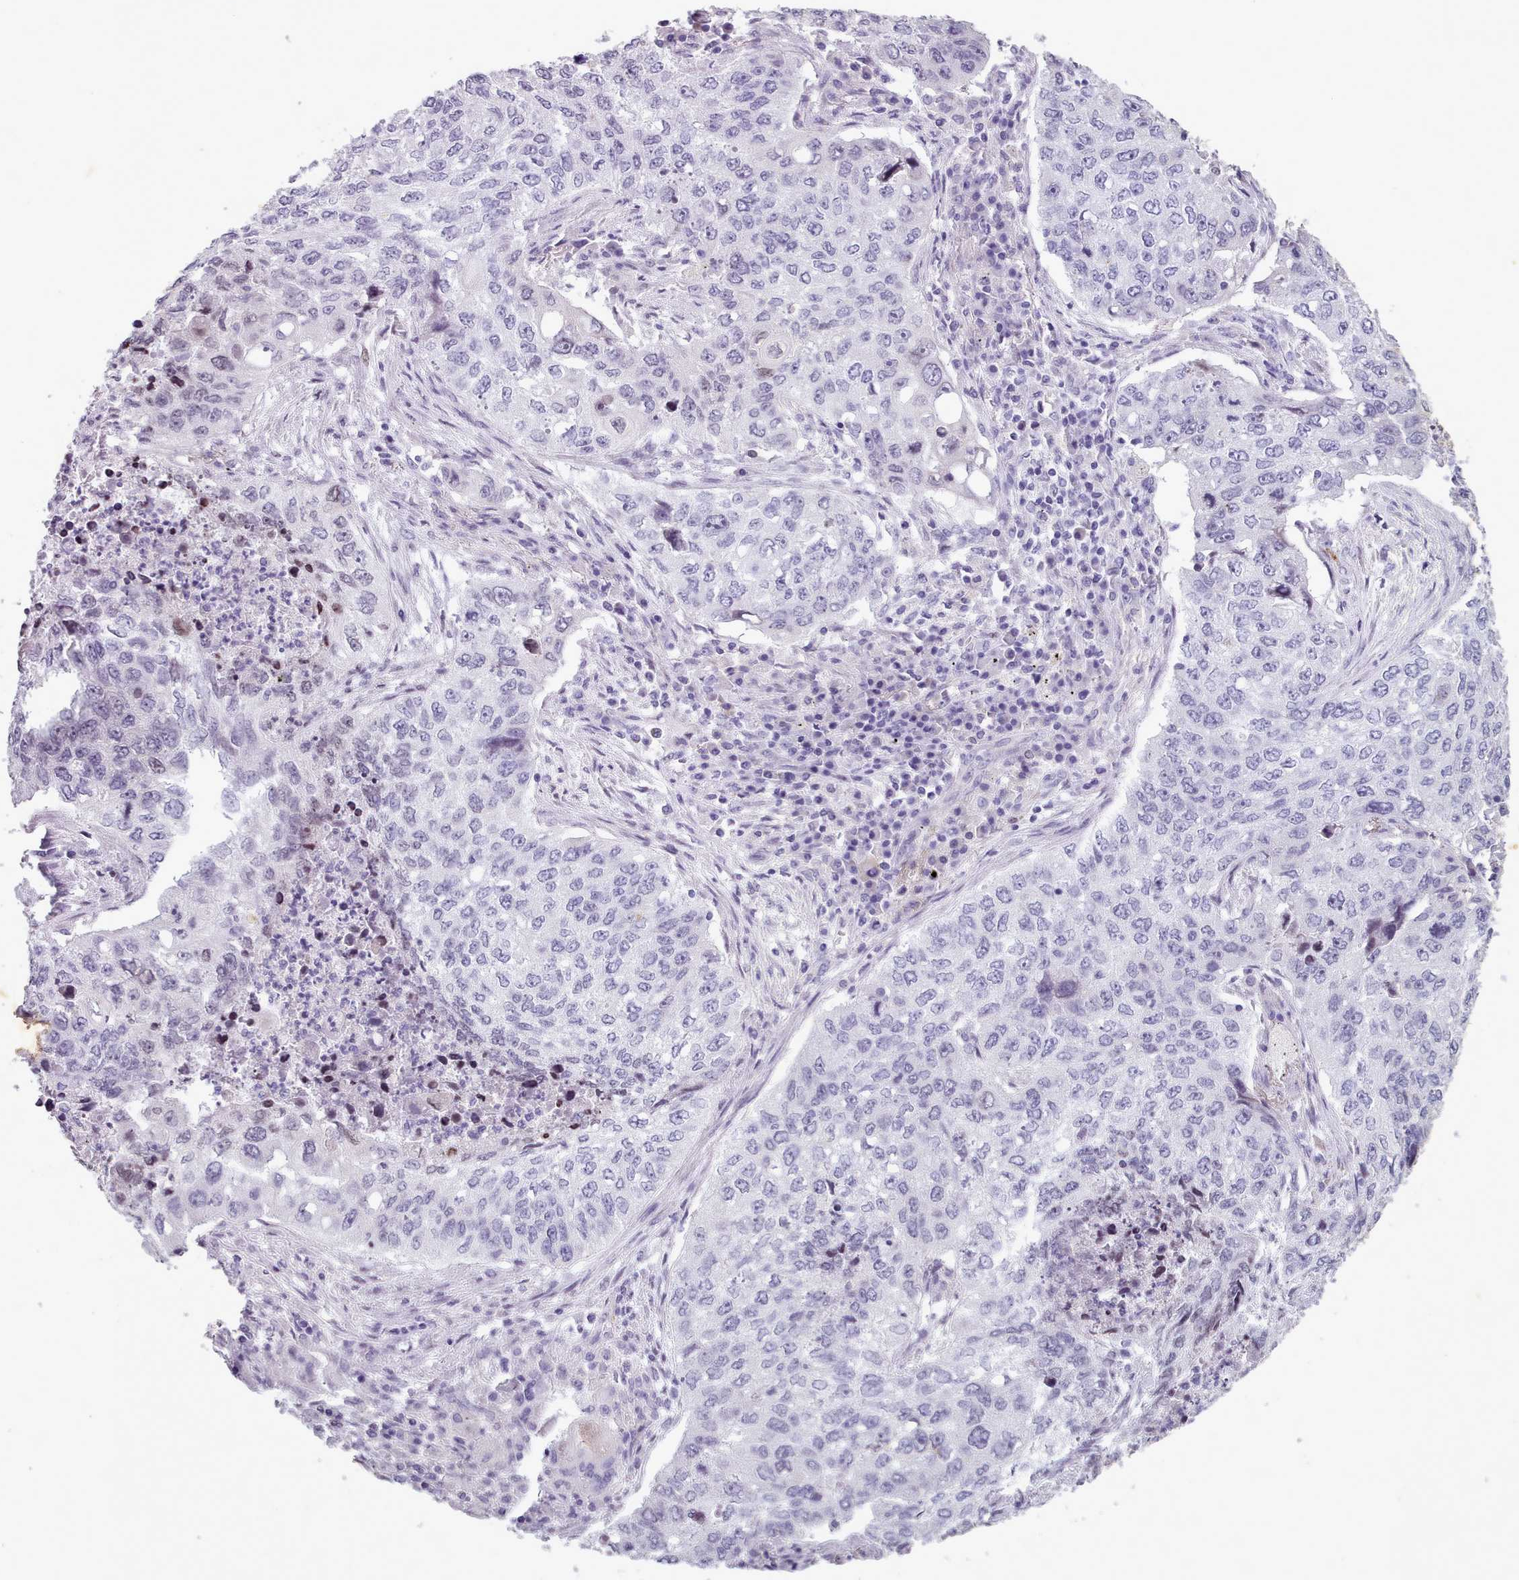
{"staining": {"intensity": "negative", "quantity": "none", "location": "none"}, "tissue": "lung cancer", "cell_type": "Tumor cells", "image_type": "cancer", "snomed": [{"axis": "morphology", "description": "Squamous cell carcinoma, NOS"}, {"axis": "topography", "description": "Lung"}], "caption": "Immunohistochemistry of human squamous cell carcinoma (lung) reveals no staining in tumor cells. (DAB (3,3'-diaminobenzidine) immunohistochemistry (IHC), high magnification).", "gene": "KCNT2", "patient": {"sex": "female", "age": 63}}